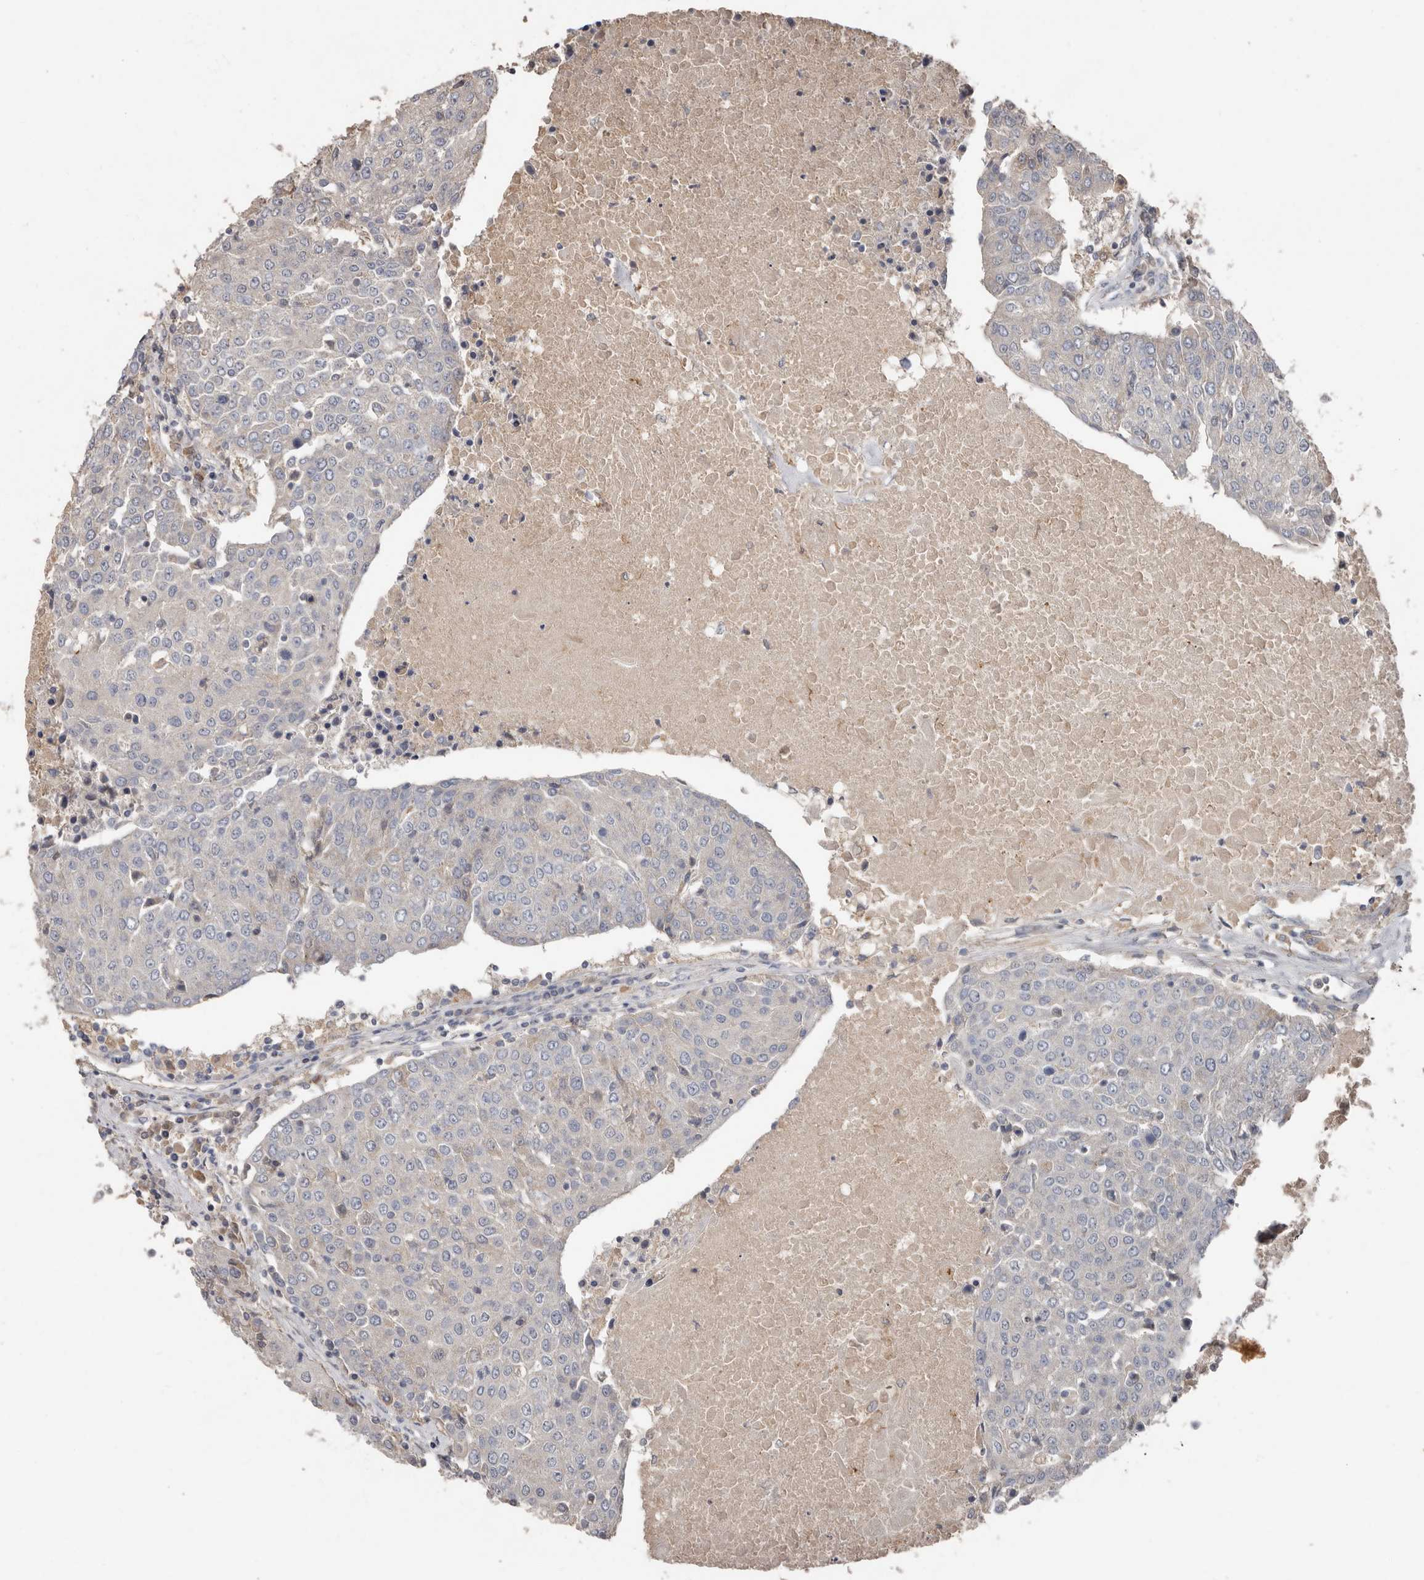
{"staining": {"intensity": "negative", "quantity": "none", "location": "none"}, "tissue": "urothelial cancer", "cell_type": "Tumor cells", "image_type": "cancer", "snomed": [{"axis": "morphology", "description": "Urothelial carcinoma, High grade"}, {"axis": "topography", "description": "Urinary bladder"}], "caption": "Urothelial cancer was stained to show a protein in brown. There is no significant positivity in tumor cells.", "gene": "KIF26B", "patient": {"sex": "female", "age": 85}}